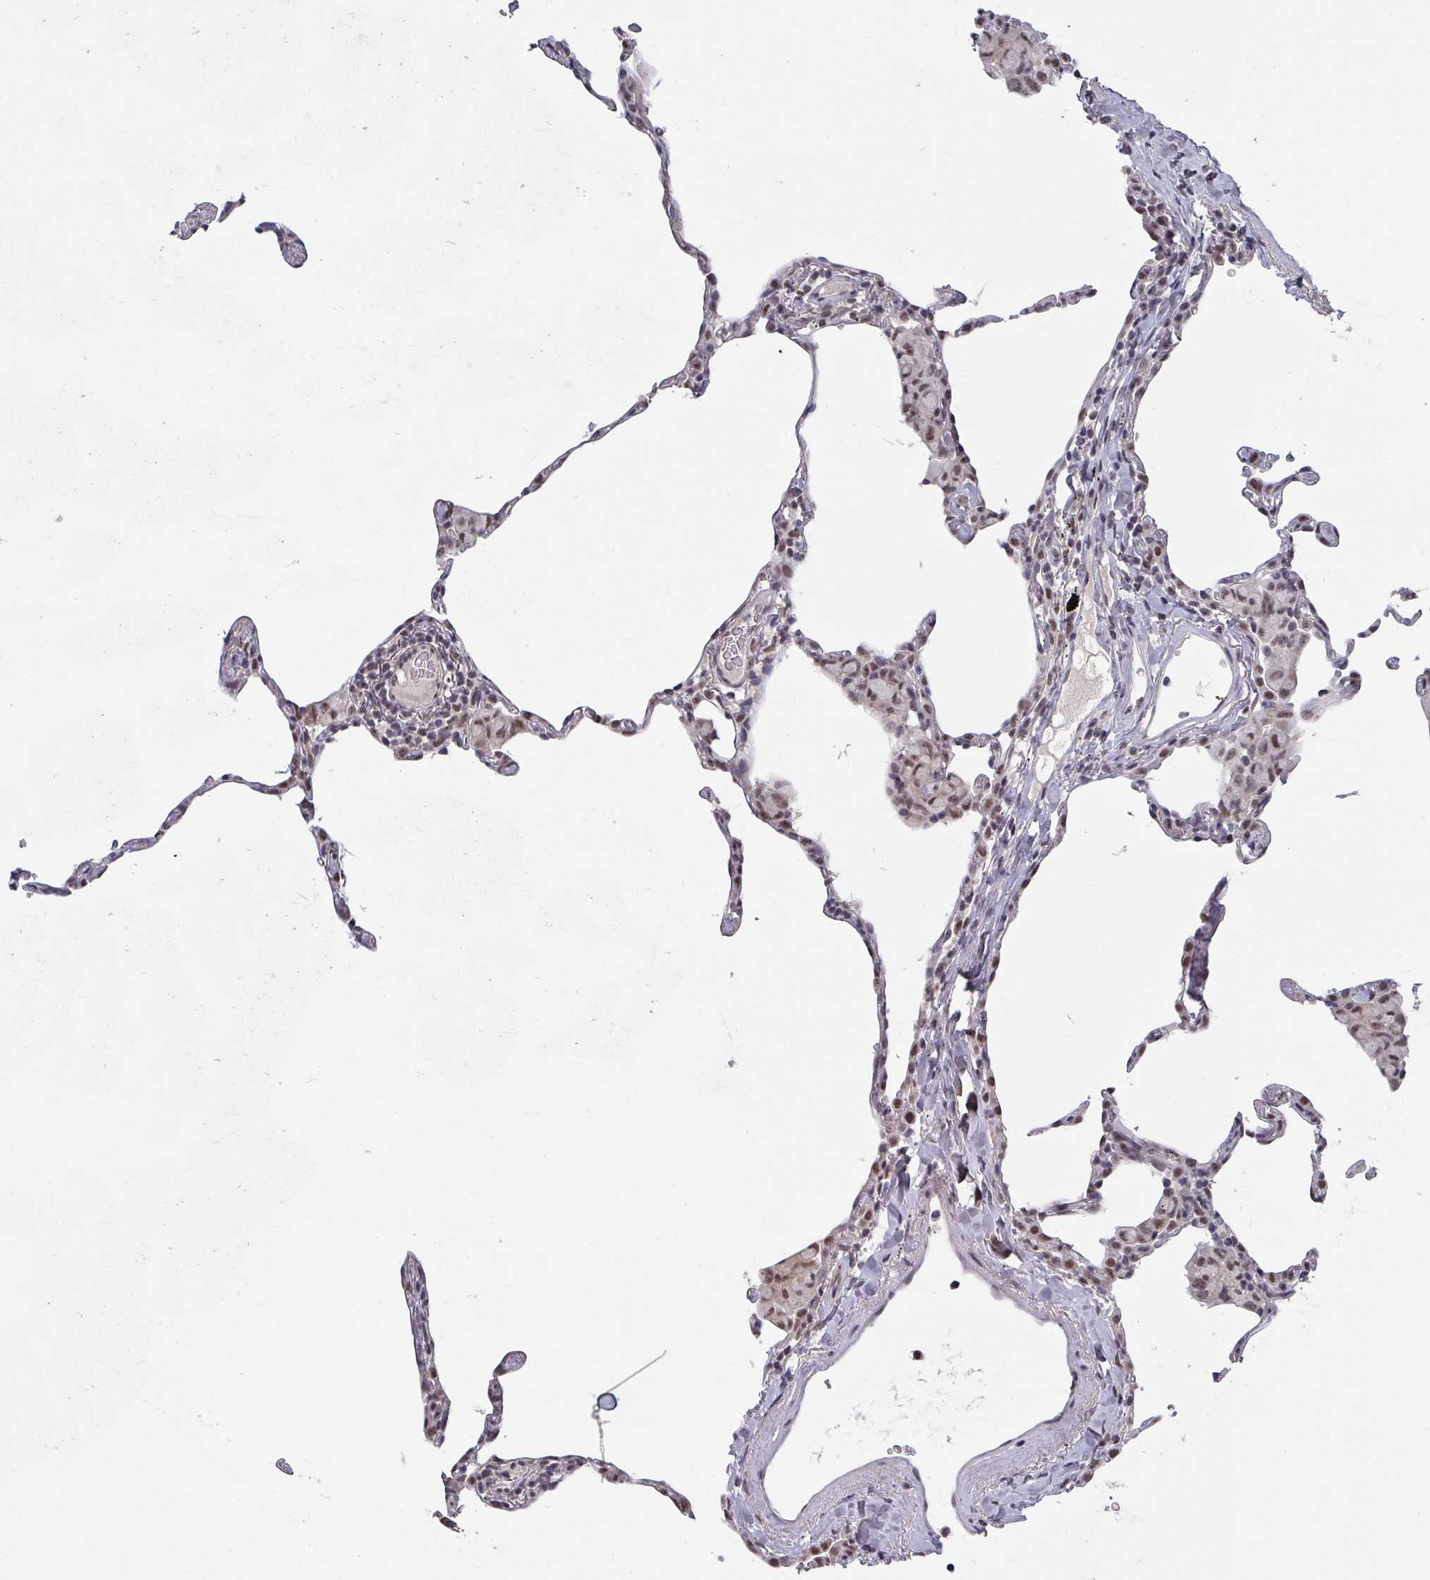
{"staining": {"intensity": "weak", "quantity": "<25%", "location": "nuclear"}, "tissue": "lung", "cell_type": "Alveolar cells", "image_type": "normal", "snomed": [{"axis": "morphology", "description": "Normal tissue, NOS"}, {"axis": "topography", "description": "Lung"}], "caption": "Immunohistochemistry (IHC) of normal lung demonstrates no expression in alveolar cells.", "gene": "ZNF654", "patient": {"sex": "female", "age": 57}}